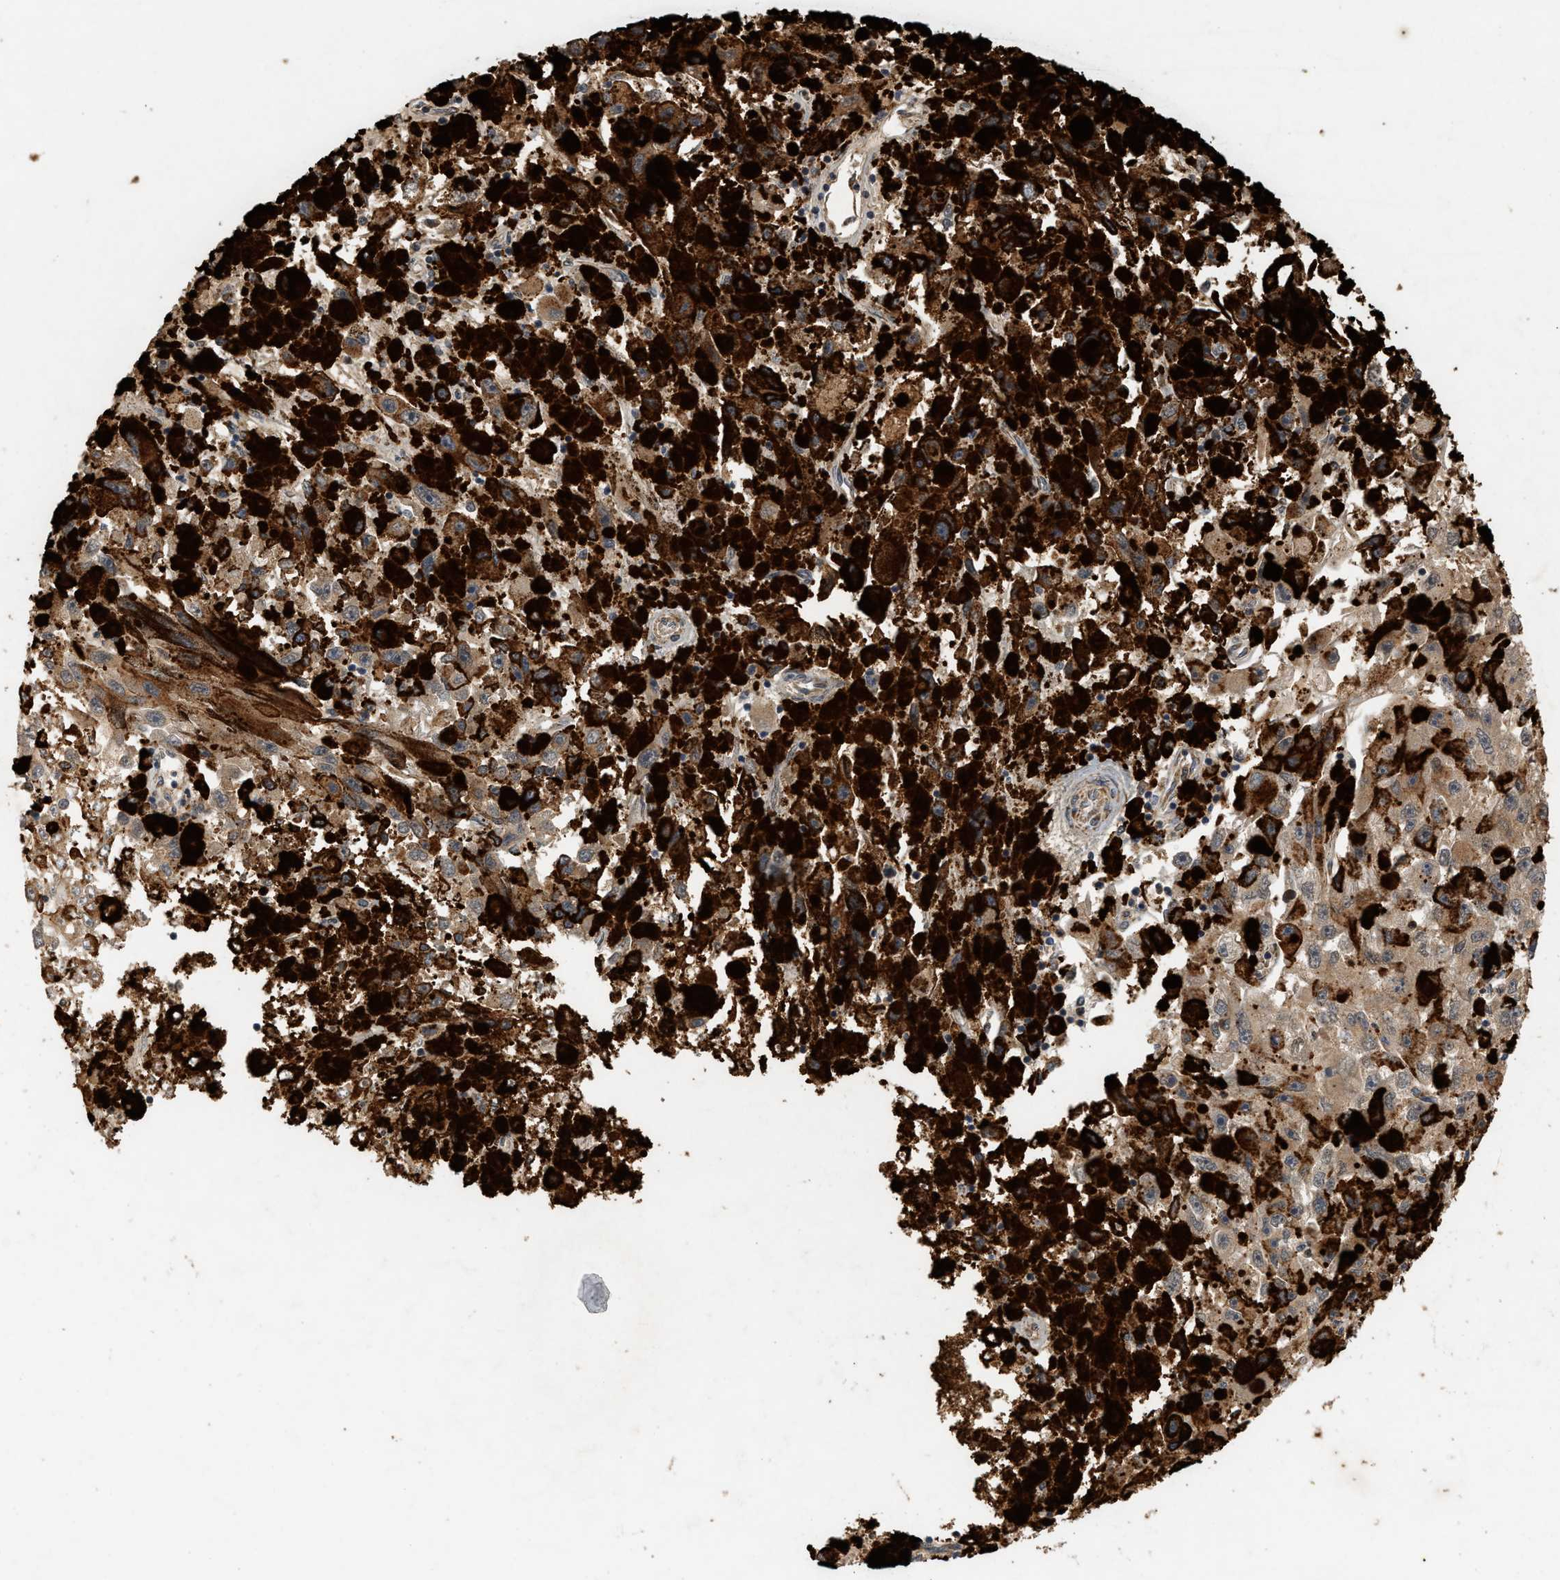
{"staining": {"intensity": "moderate", "quantity": ">75%", "location": "cytoplasmic/membranous"}, "tissue": "melanoma", "cell_type": "Tumor cells", "image_type": "cancer", "snomed": [{"axis": "morphology", "description": "Malignant melanoma, NOS"}, {"axis": "topography", "description": "Skin"}], "caption": "Melanoma tissue shows moderate cytoplasmic/membranous expression in approximately >75% of tumor cells The staining is performed using DAB (3,3'-diaminobenzidine) brown chromogen to label protein expression. The nuclei are counter-stained blue using hematoxylin.", "gene": "MCU", "patient": {"sex": "female", "age": 104}}